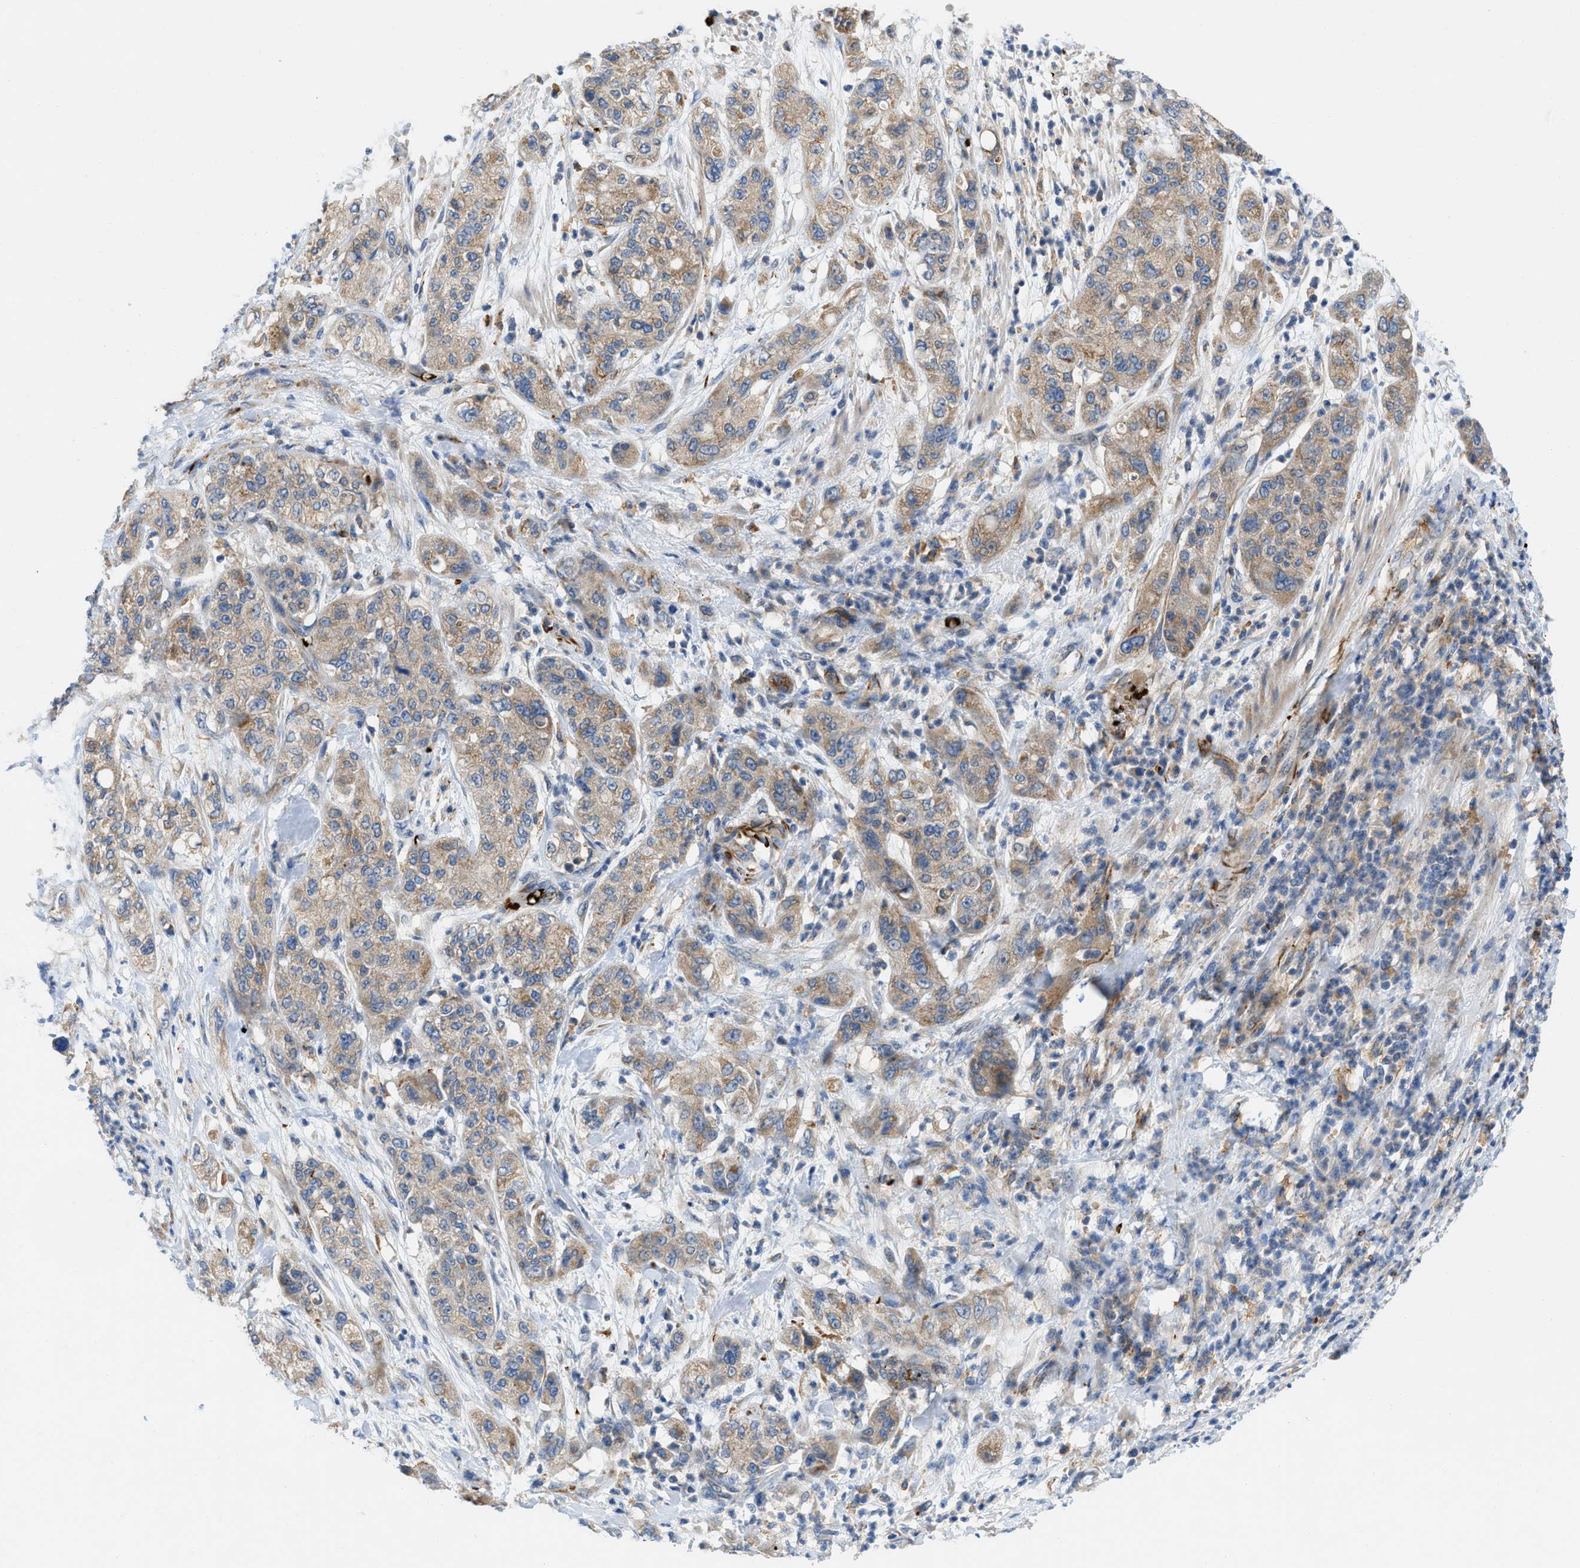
{"staining": {"intensity": "weak", "quantity": ">75%", "location": "cytoplasmic/membranous"}, "tissue": "pancreatic cancer", "cell_type": "Tumor cells", "image_type": "cancer", "snomed": [{"axis": "morphology", "description": "Adenocarcinoma, NOS"}, {"axis": "topography", "description": "Pancreas"}], "caption": "IHC of pancreatic cancer displays low levels of weak cytoplasmic/membranous expression in about >75% of tumor cells. (Brightfield microscopy of DAB IHC at high magnification).", "gene": "ZNF831", "patient": {"sex": "female", "age": 78}}